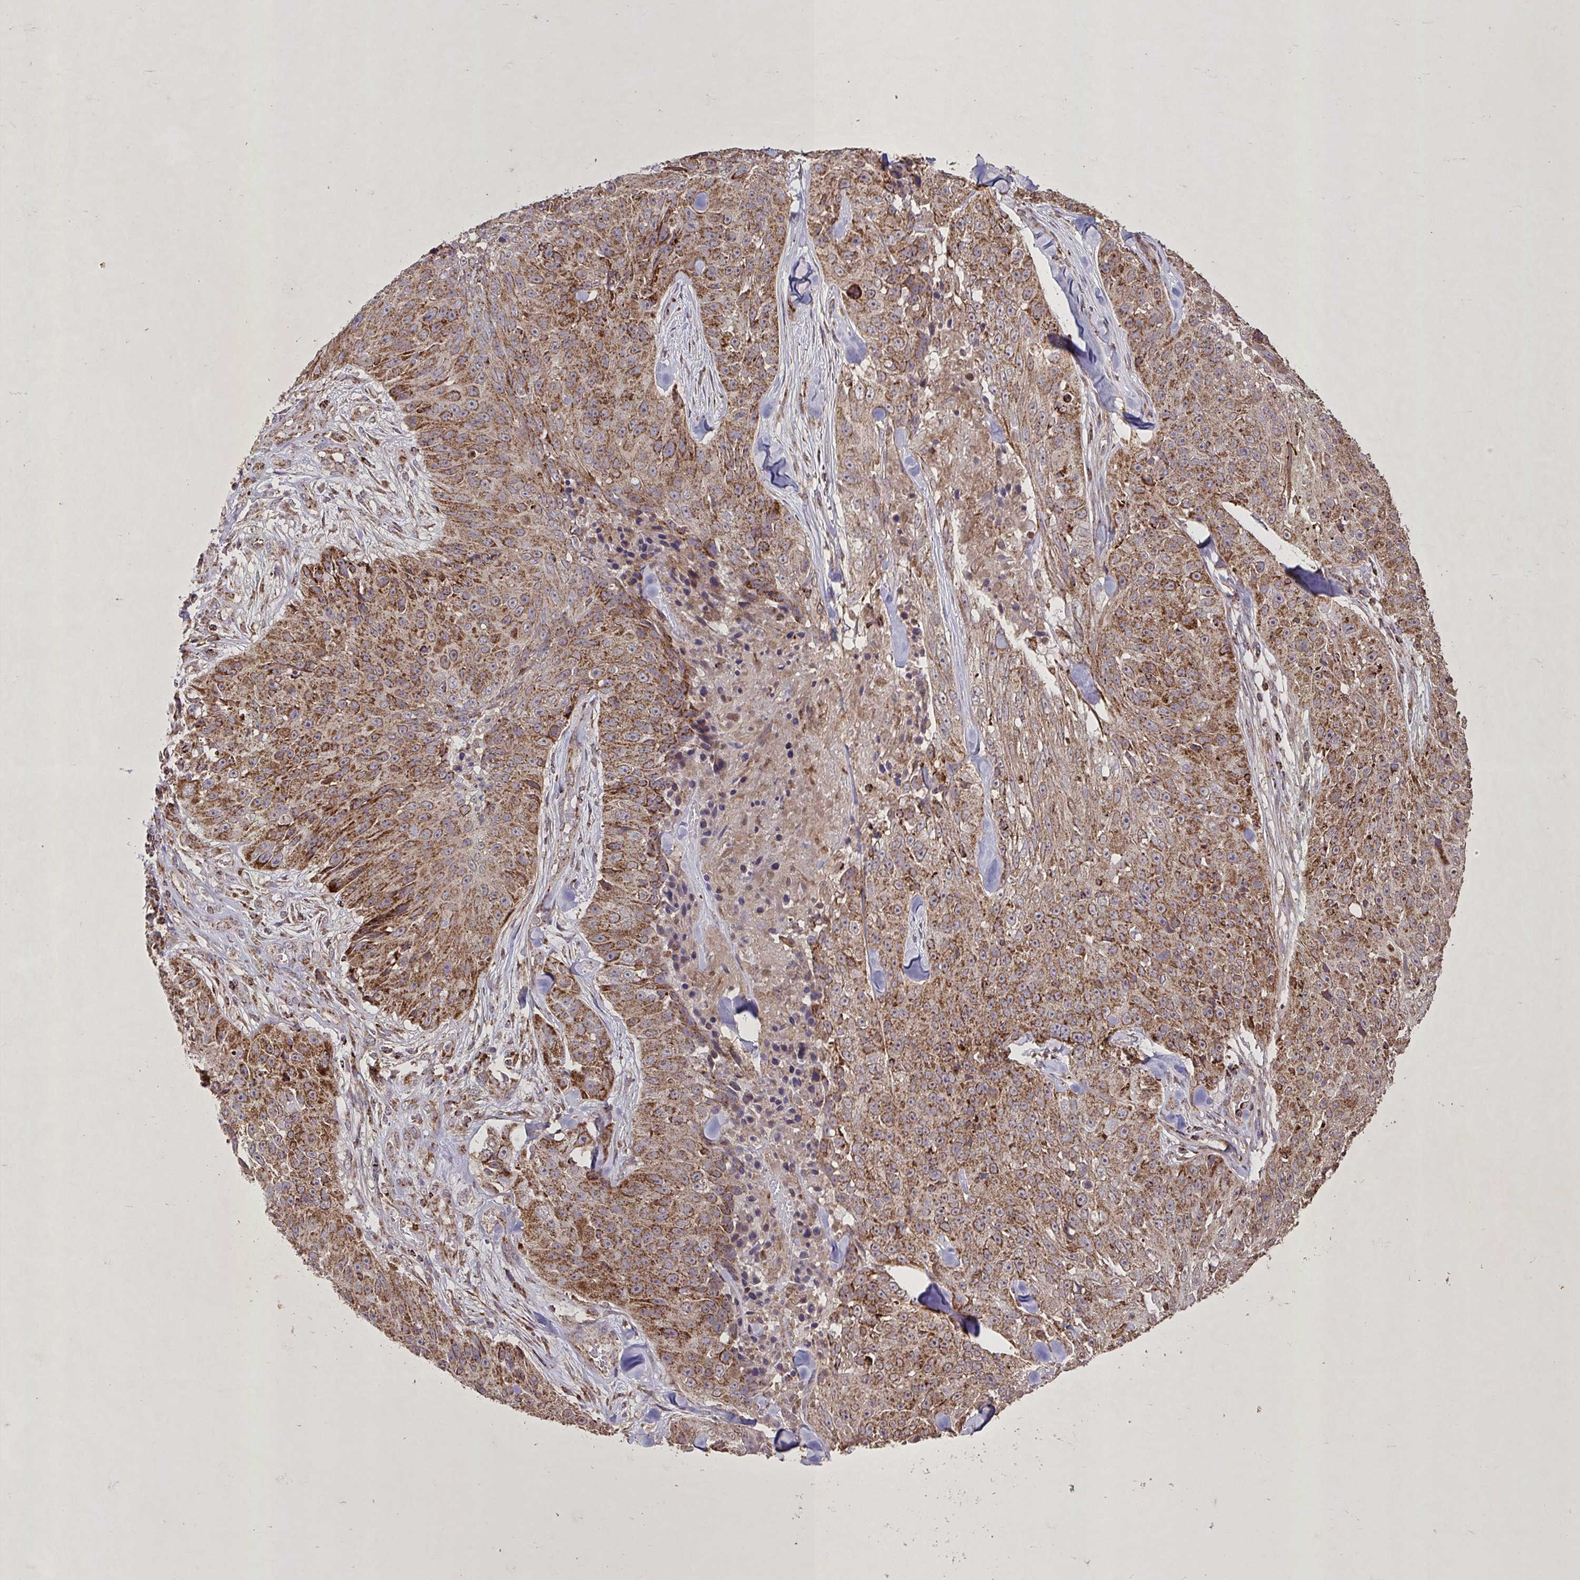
{"staining": {"intensity": "moderate", "quantity": ">75%", "location": "cytoplasmic/membranous"}, "tissue": "skin cancer", "cell_type": "Tumor cells", "image_type": "cancer", "snomed": [{"axis": "morphology", "description": "Squamous cell carcinoma, NOS"}, {"axis": "topography", "description": "Skin"}], "caption": "Skin squamous cell carcinoma stained for a protein demonstrates moderate cytoplasmic/membranous positivity in tumor cells.", "gene": "AGK", "patient": {"sex": "female", "age": 87}}